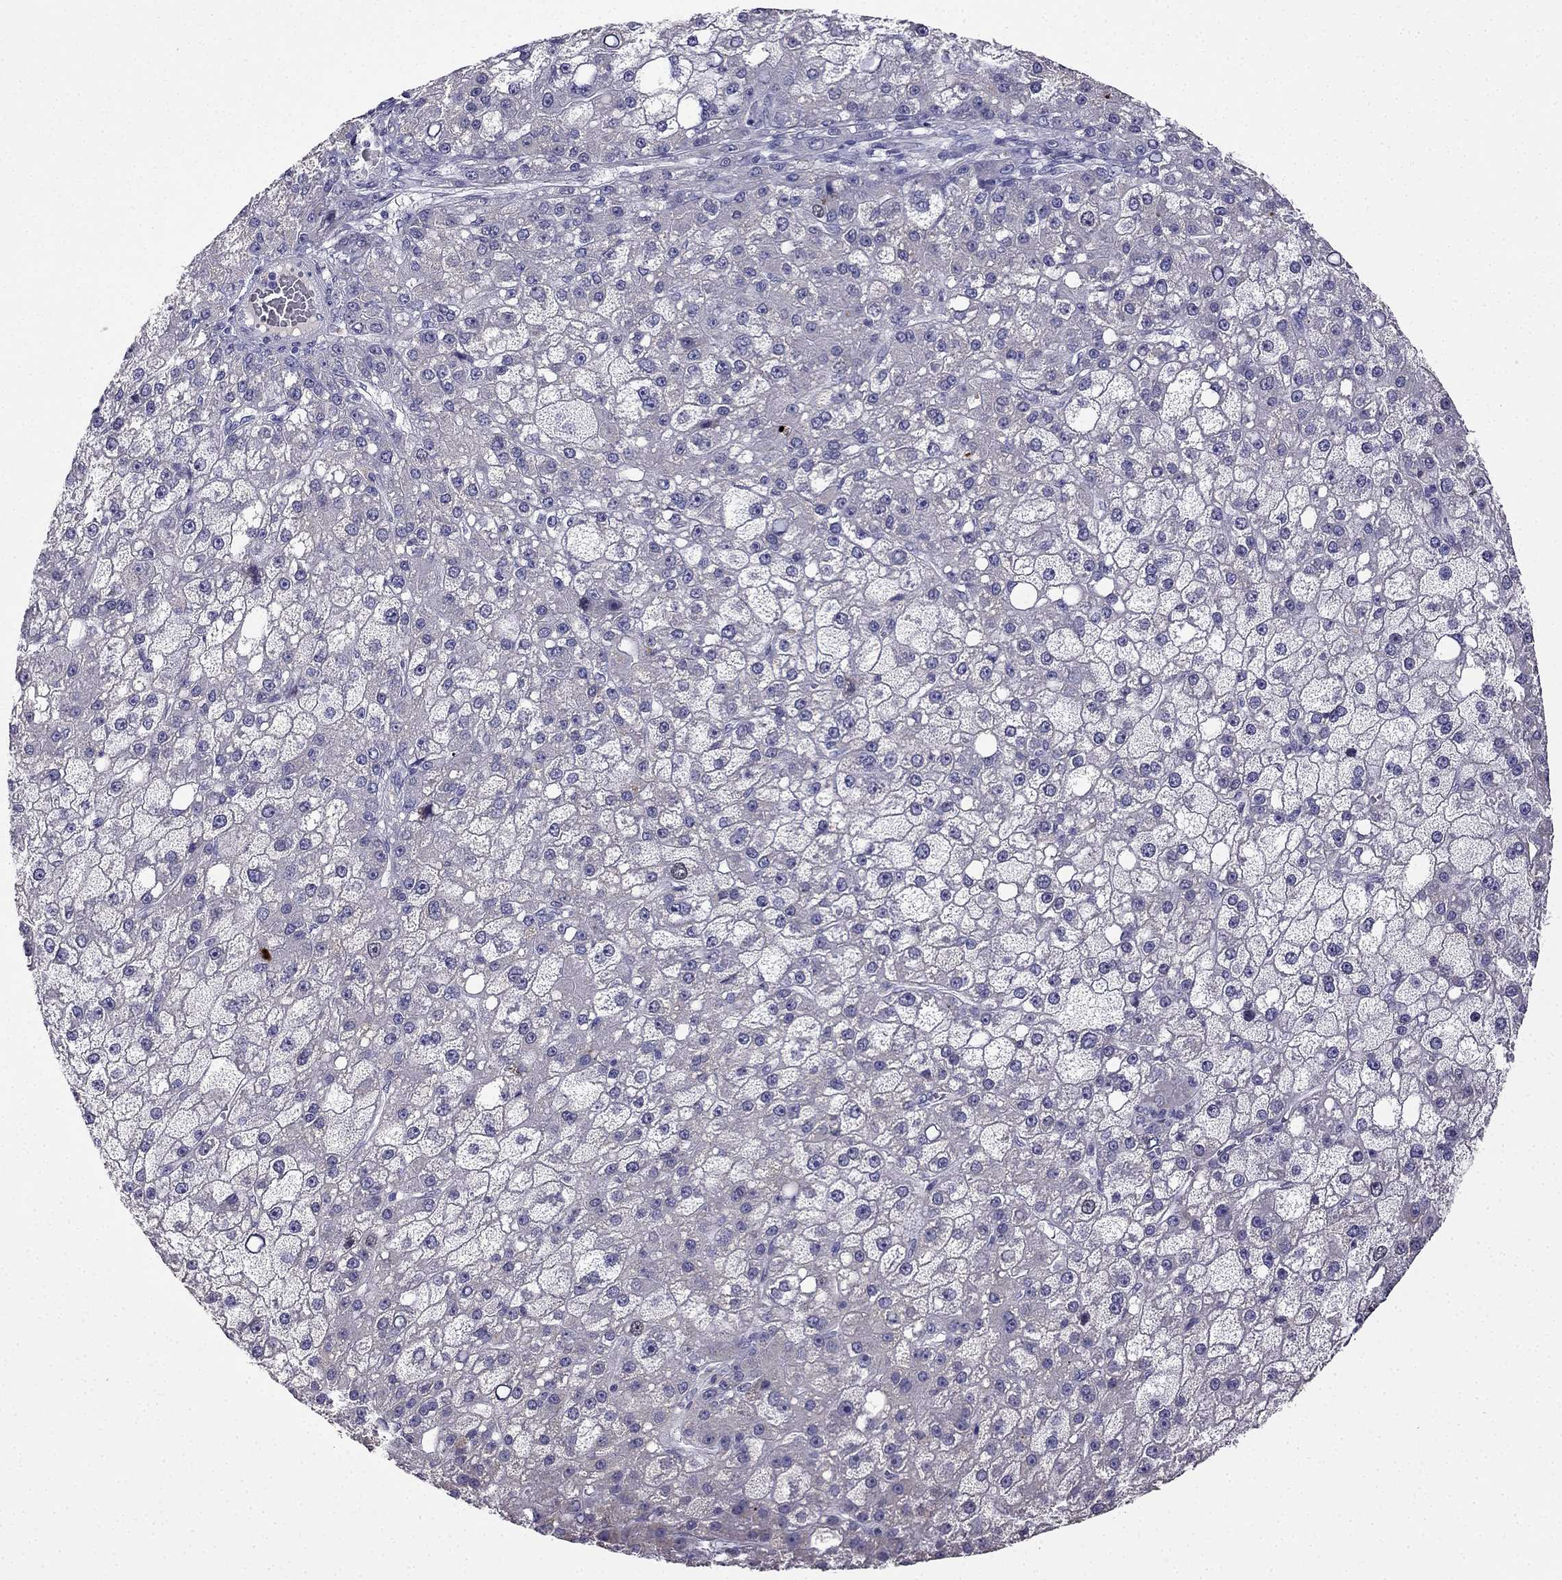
{"staining": {"intensity": "negative", "quantity": "none", "location": "none"}, "tissue": "liver cancer", "cell_type": "Tumor cells", "image_type": "cancer", "snomed": [{"axis": "morphology", "description": "Carcinoma, Hepatocellular, NOS"}, {"axis": "topography", "description": "Liver"}], "caption": "Immunohistochemistry image of neoplastic tissue: liver cancer (hepatocellular carcinoma) stained with DAB exhibits no significant protein expression in tumor cells.", "gene": "UHRF1", "patient": {"sex": "male", "age": 67}}